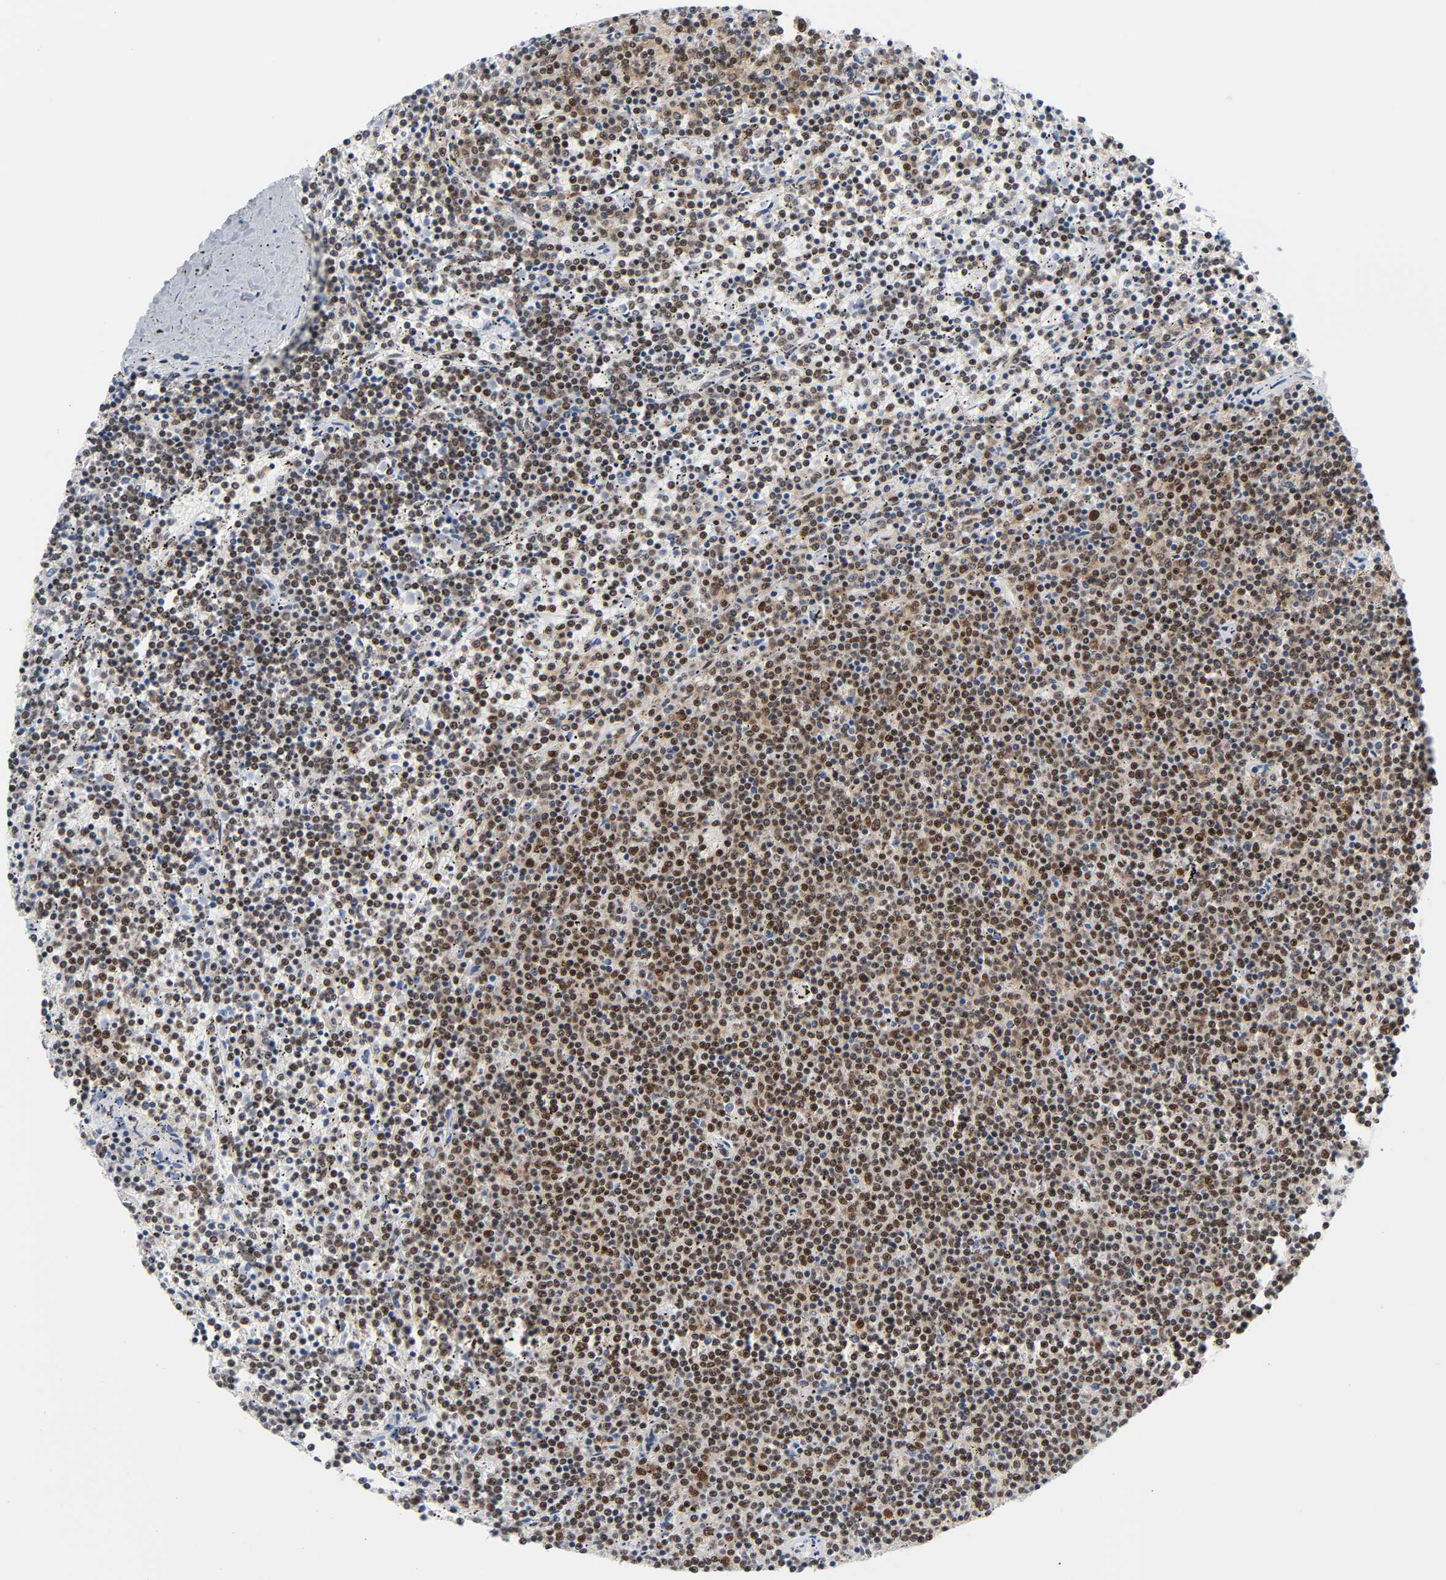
{"staining": {"intensity": "moderate", "quantity": ">75%", "location": "nuclear"}, "tissue": "lymphoma", "cell_type": "Tumor cells", "image_type": "cancer", "snomed": [{"axis": "morphology", "description": "Malignant lymphoma, non-Hodgkin's type, Low grade"}, {"axis": "topography", "description": "Spleen"}], "caption": "Protein expression analysis of human malignant lymphoma, non-Hodgkin's type (low-grade) reveals moderate nuclear expression in approximately >75% of tumor cells. (DAB = brown stain, brightfield microscopy at high magnification).", "gene": "CSTF2", "patient": {"sex": "female", "age": 50}}